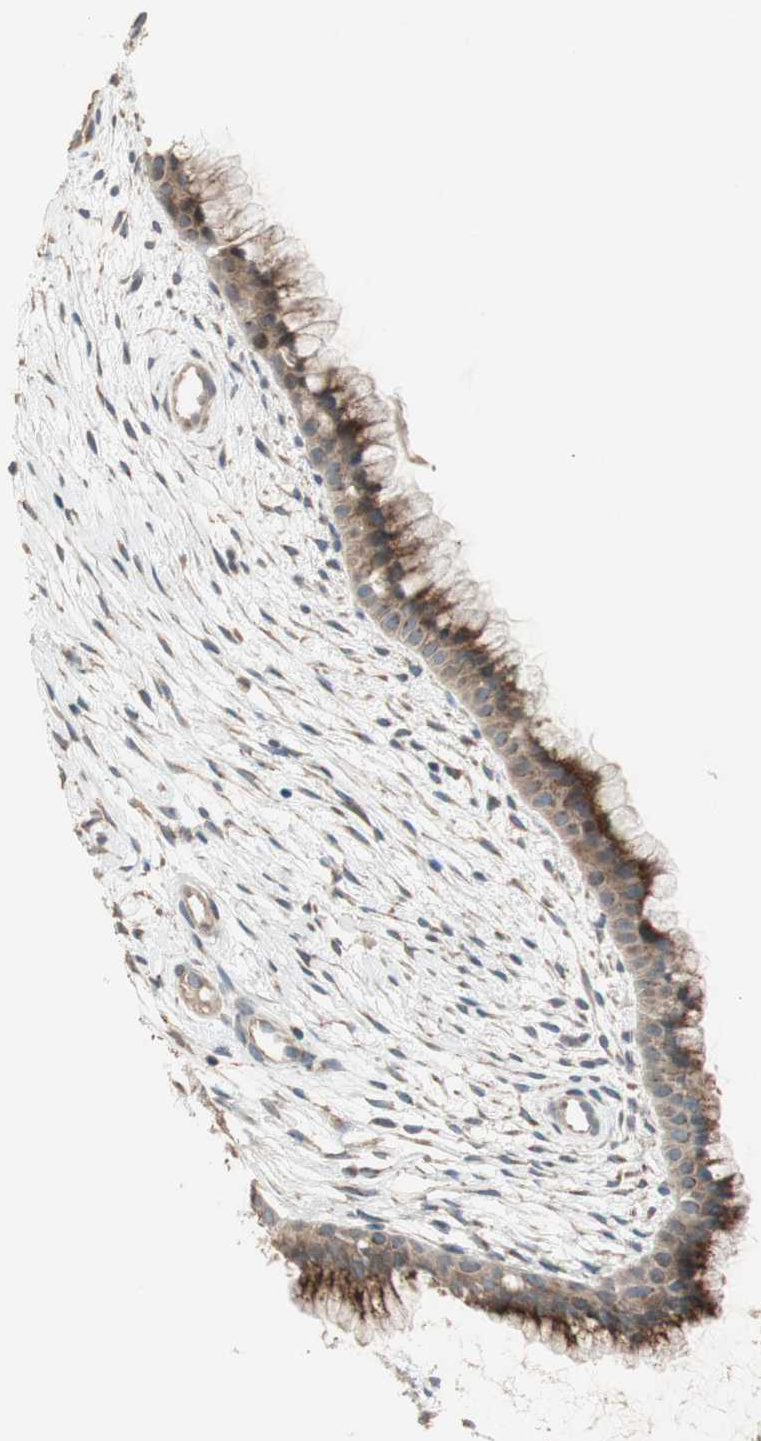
{"staining": {"intensity": "strong", "quantity": ">75%", "location": "cytoplasmic/membranous"}, "tissue": "cervix", "cell_type": "Glandular cells", "image_type": "normal", "snomed": [{"axis": "morphology", "description": "Normal tissue, NOS"}, {"axis": "topography", "description": "Cervix"}], "caption": "The image shows a brown stain indicating the presence of a protein in the cytoplasmic/membranous of glandular cells in cervix. Using DAB (brown) and hematoxylin (blue) stains, captured at high magnification using brightfield microscopy.", "gene": "RARRES1", "patient": {"sex": "female", "age": 39}}